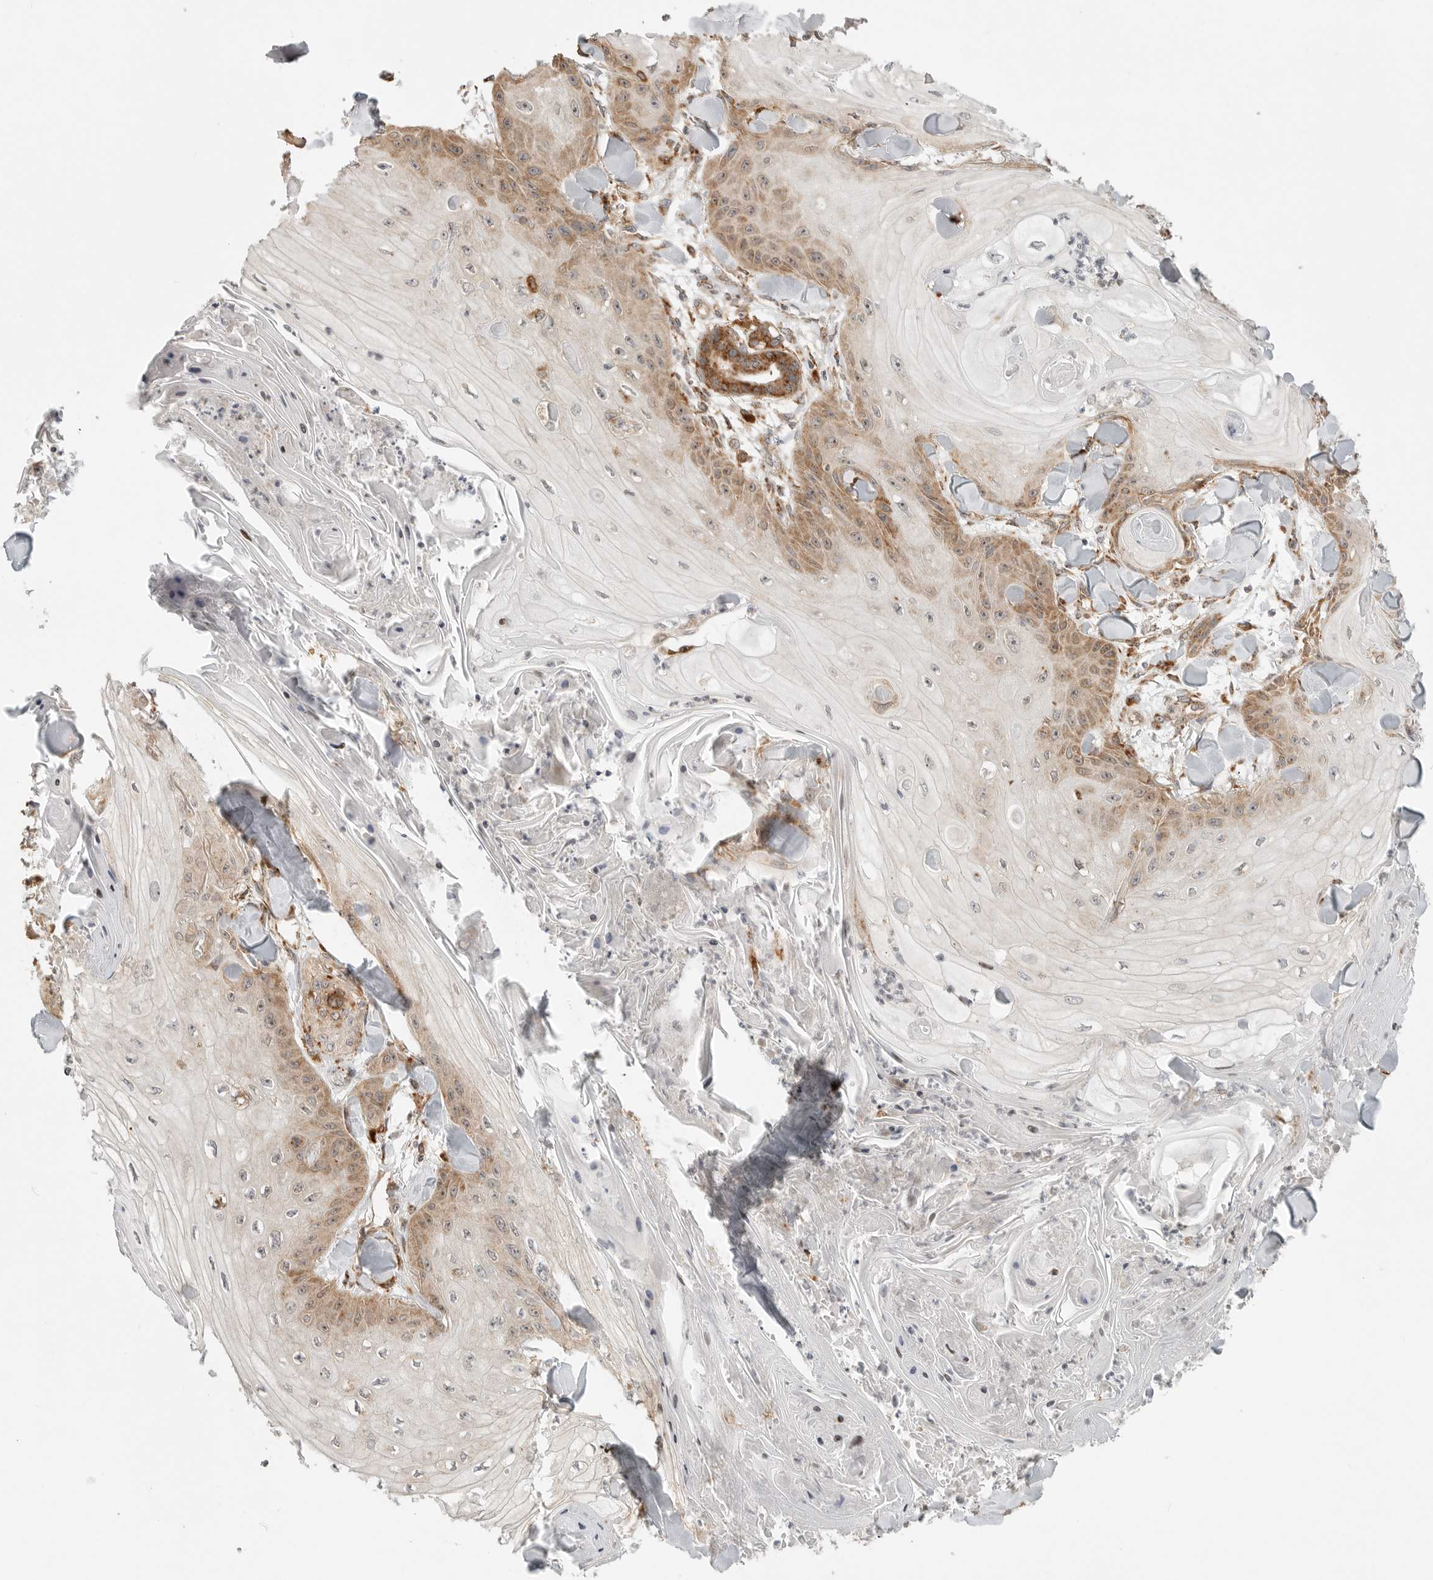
{"staining": {"intensity": "moderate", "quantity": "25%-75%", "location": "cytoplasmic/membranous"}, "tissue": "skin cancer", "cell_type": "Tumor cells", "image_type": "cancer", "snomed": [{"axis": "morphology", "description": "Squamous cell carcinoma, NOS"}, {"axis": "topography", "description": "Skin"}], "caption": "Moderate cytoplasmic/membranous protein expression is identified in about 25%-75% of tumor cells in skin squamous cell carcinoma.", "gene": "IDUA", "patient": {"sex": "male", "age": 74}}